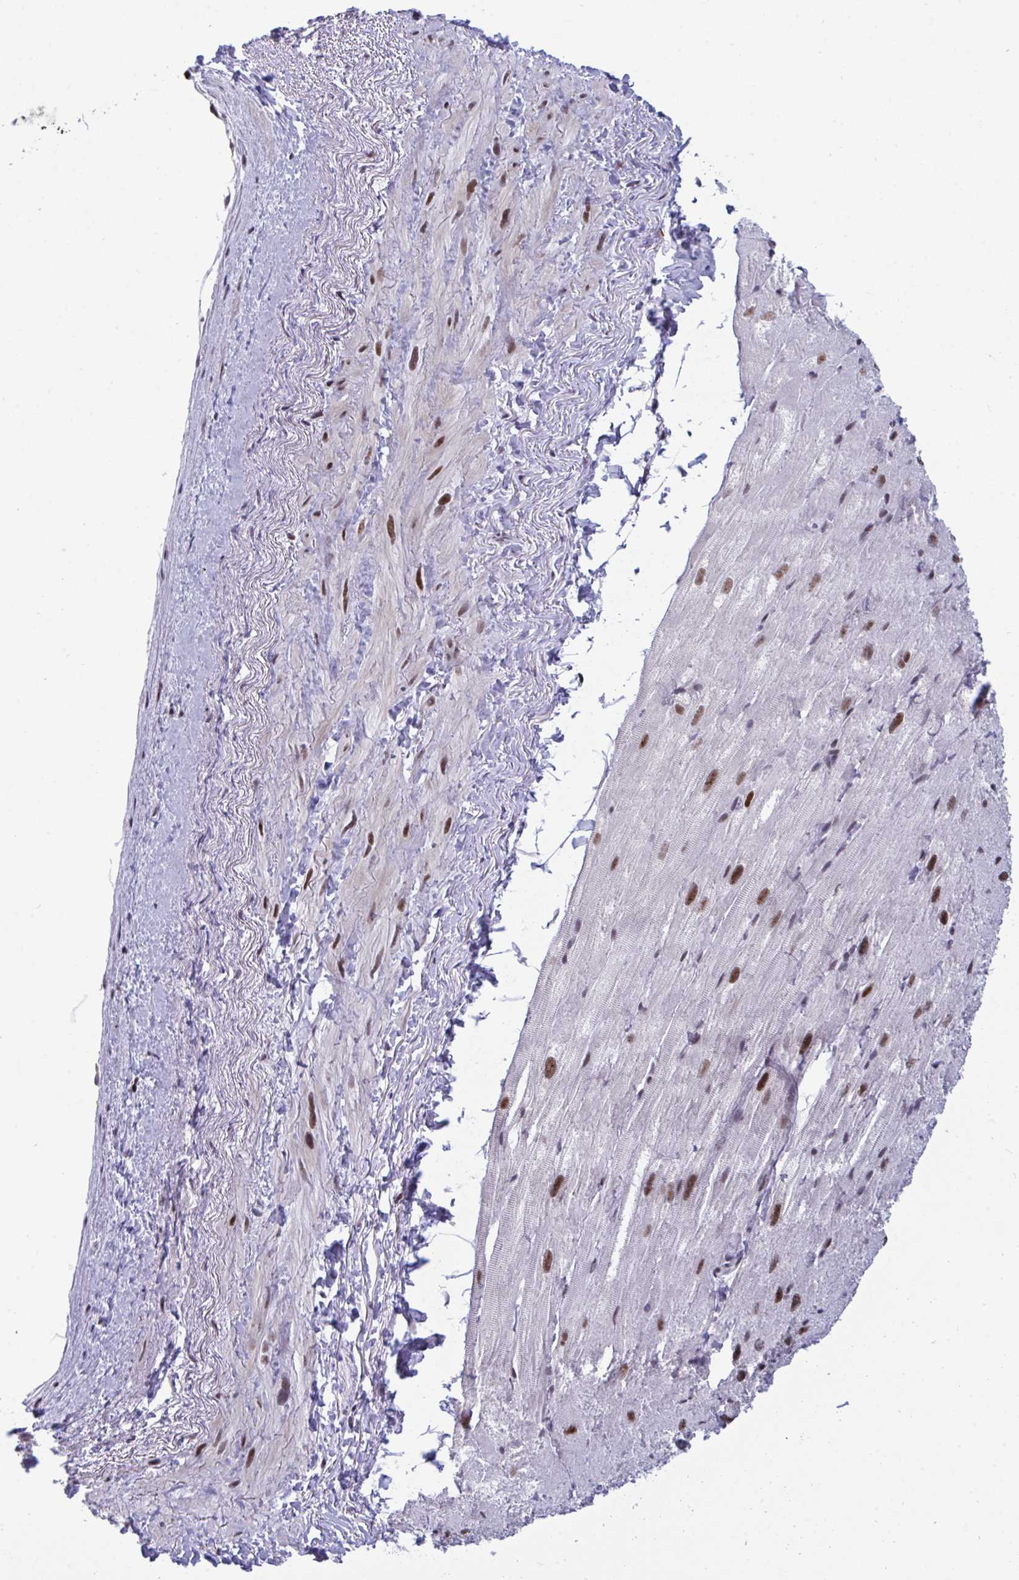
{"staining": {"intensity": "moderate", "quantity": ">75%", "location": "nuclear"}, "tissue": "heart muscle", "cell_type": "Cardiomyocytes", "image_type": "normal", "snomed": [{"axis": "morphology", "description": "Normal tissue, NOS"}, {"axis": "topography", "description": "Heart"}], "caption": "Immunohistochemical staining of benign heart muscle shows medium levels of moderate nuclear positivity in approximately >75% of cardiomyocytes.", "gene": "WBP11", "patient": {"sex": "male", "age": 62}}